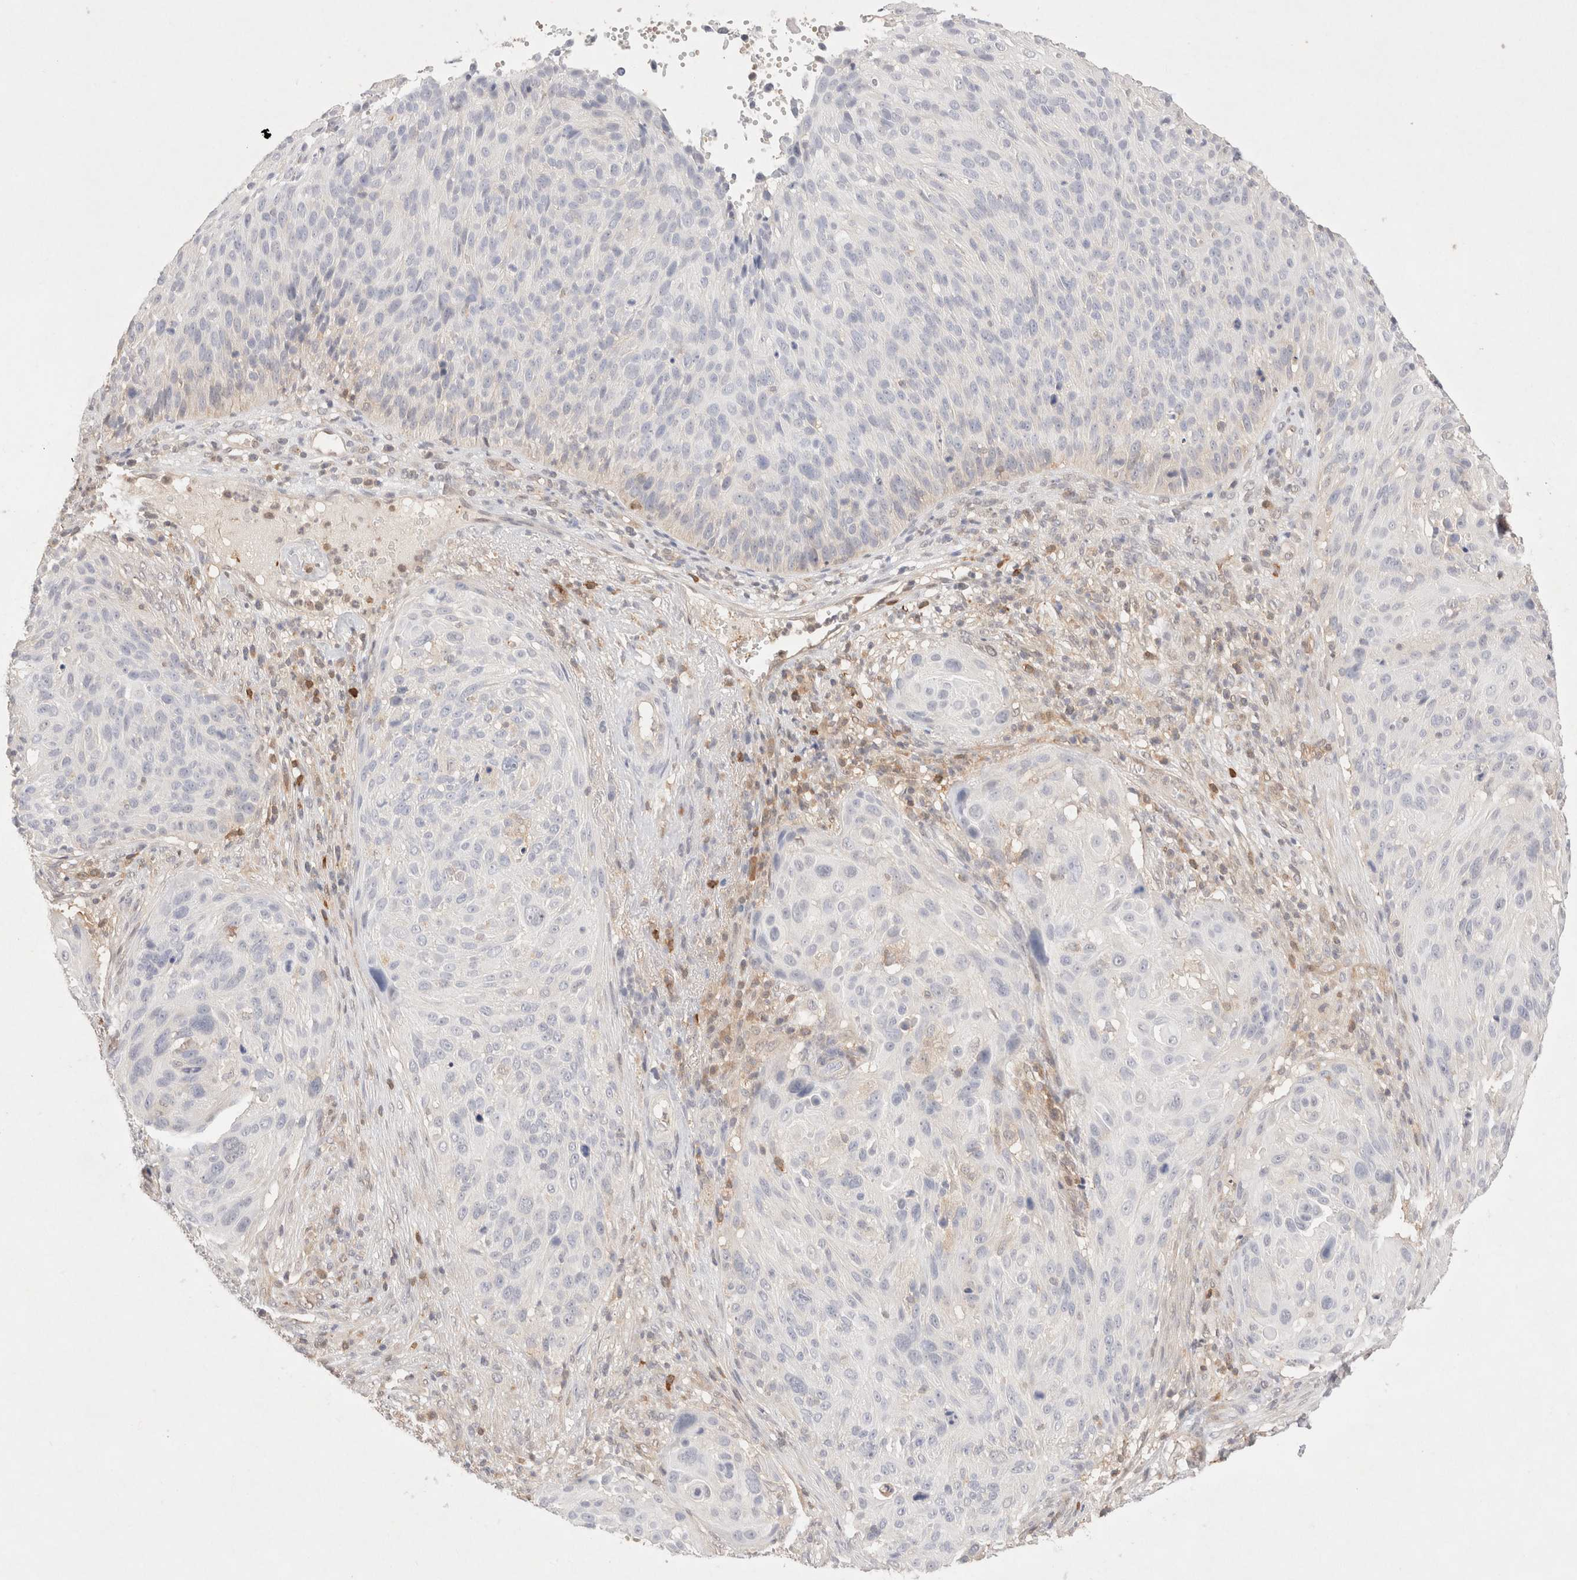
{"staining": {"intensity": "weak", "quantity": "25%-75%", "location": "cytoplasmic/membranous,nuclear"}, "tissue": "cervical cancer", "cell_type": "Tumor cells", "image_type": "cancer", "snomed": [{"axis": "morphology", "description": "Squamous cell carcinoma, NOS"}, {"axis": "topography", "description": "Cervix"}], "caption": "A micrograph of squamous cell carcinoma (cervical) stained for a protein displays weak cytoplasmic/membranous and nuclear brown staining in tumor cells. The staining was performed using DAB, with brown indicating positive protein expression. Nuclei are stained blue with hematoxylin.", "gene": "STARD10", "patient": {"sex": "female", "age": 74}}